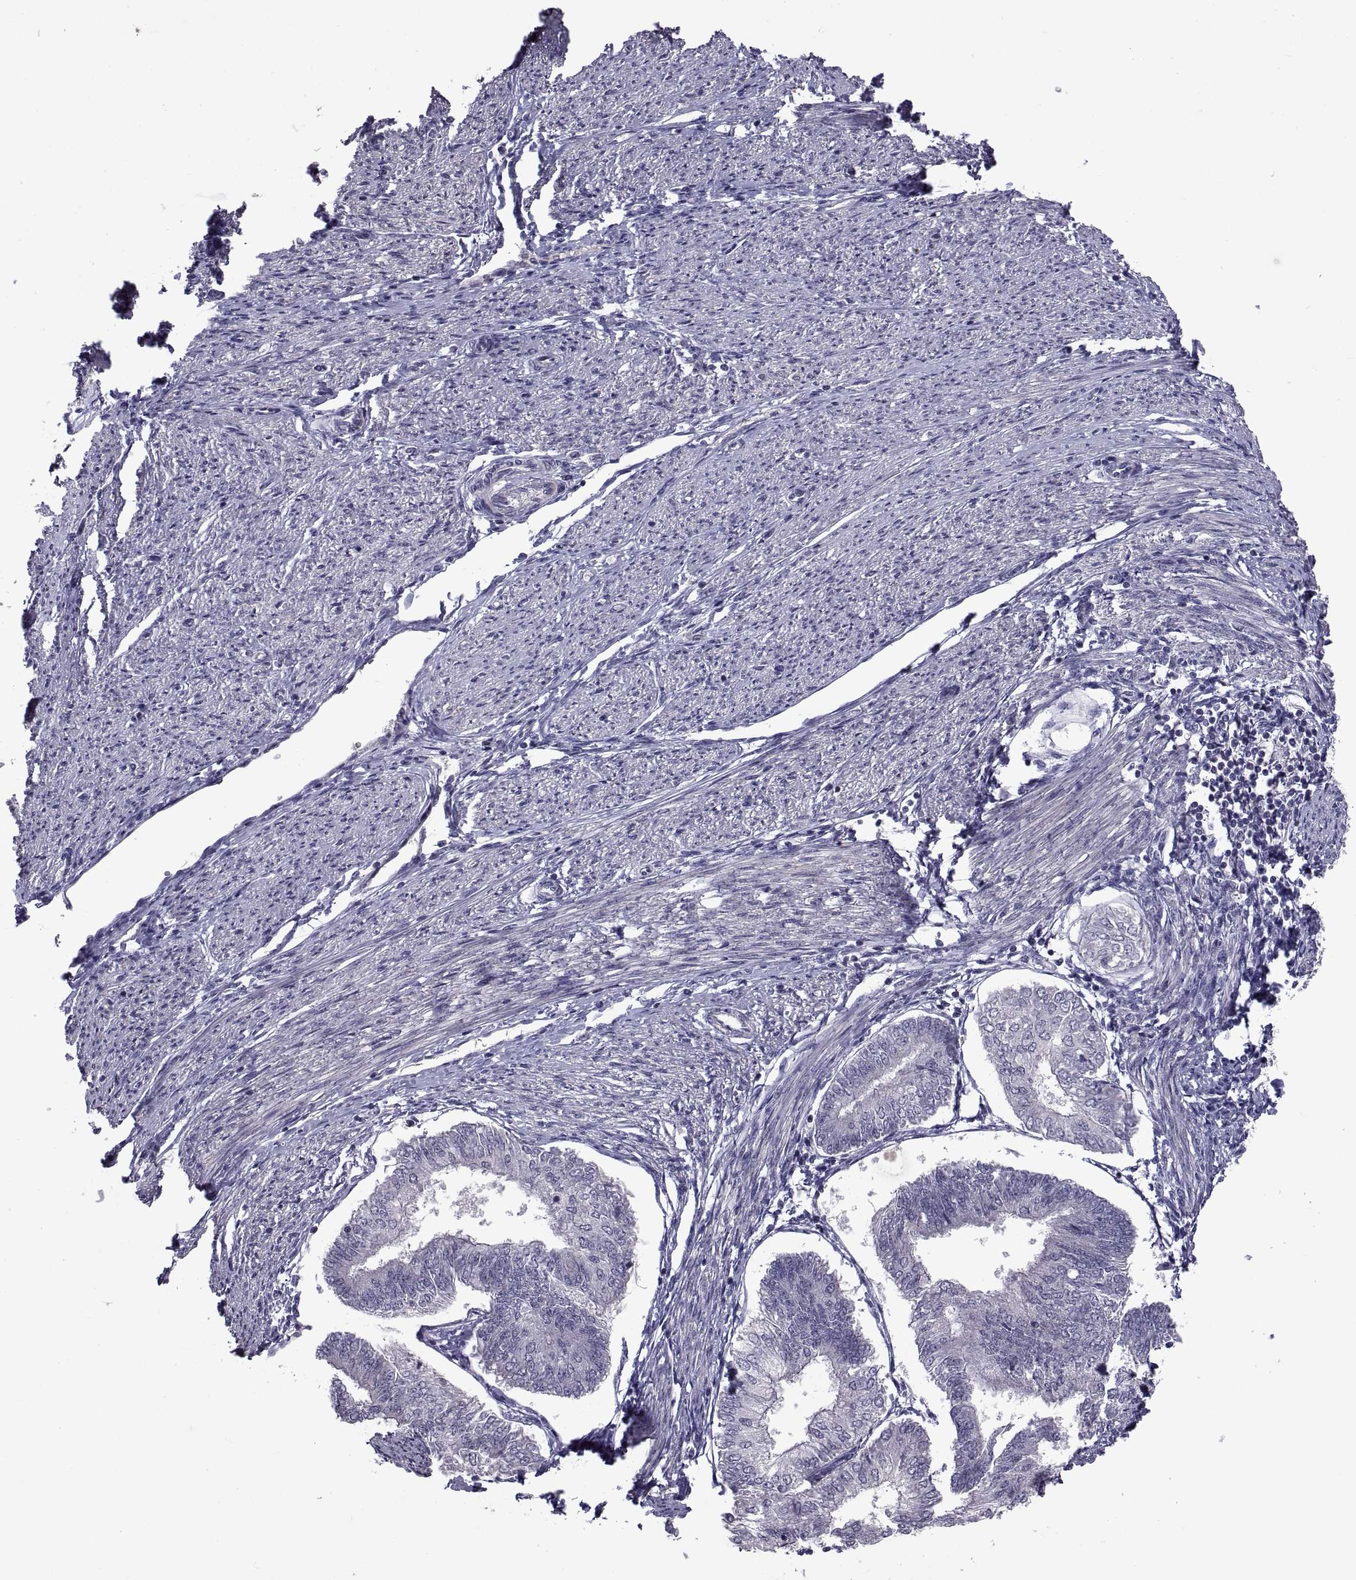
{"staining": {"intensity": "negative", "quantity": "none", "location": "none"}, "tissue": "endometrial cancer", "cell_type": "Tumor cells", "image_type": "cancer", "snomed": [{"axis": "morphology", "description": "Adenocarcinoma, NOS"}, {"axis": "topography", "description": "Endometrium"}], "caption": "This is a micrograph of IHC staining of adenocarcinoma (endometrial), which shows no expression in tumor cells.", "gene": "NPTX2", "patient": {"sex": "female", "age": 58}}